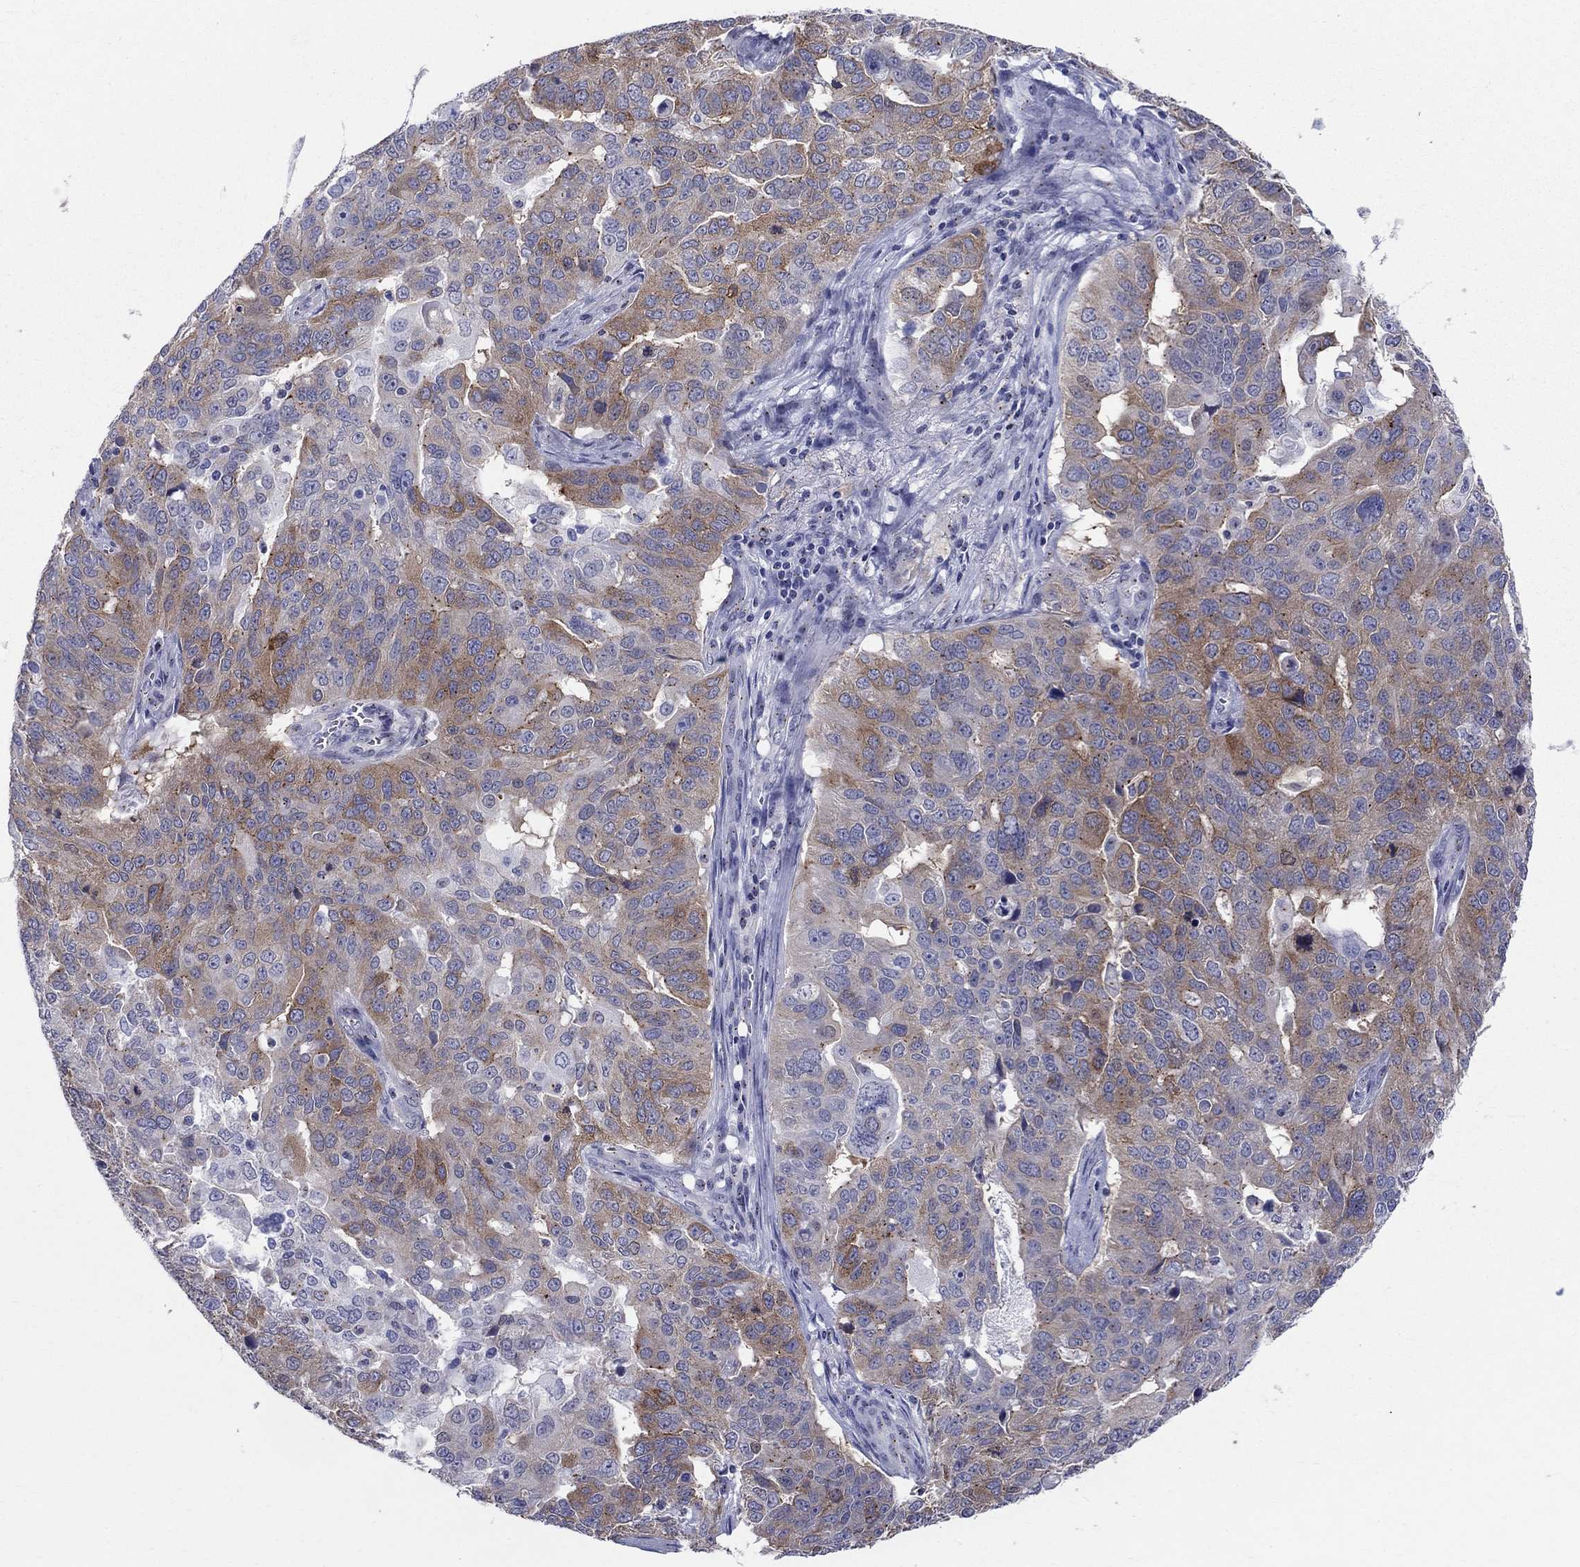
{"staining": {"intensity": "moderate", "quantity": "25%-75%", "location": "cytoplasmic/membranous"}, "tissue": "ovarian cancer", "cell_type": "Tumor cells", "image_type": "cancer", "snomed": [{"axis": "morphology", "description": "Carcinoma, endometroid"}, {"axis": "topography", "description": "Soft tissue"}, {"axis": "topography", "description": "Ovary"}], "caption": "Protein staining of ovarian cancer (endometroid carcinoma) tissue reveals moderate cytoplasmic/membranous expression in approximately 25%-75% of tumor cells.", "gene": "CEP43", "patient": {"sex": "female", "age": 52}}